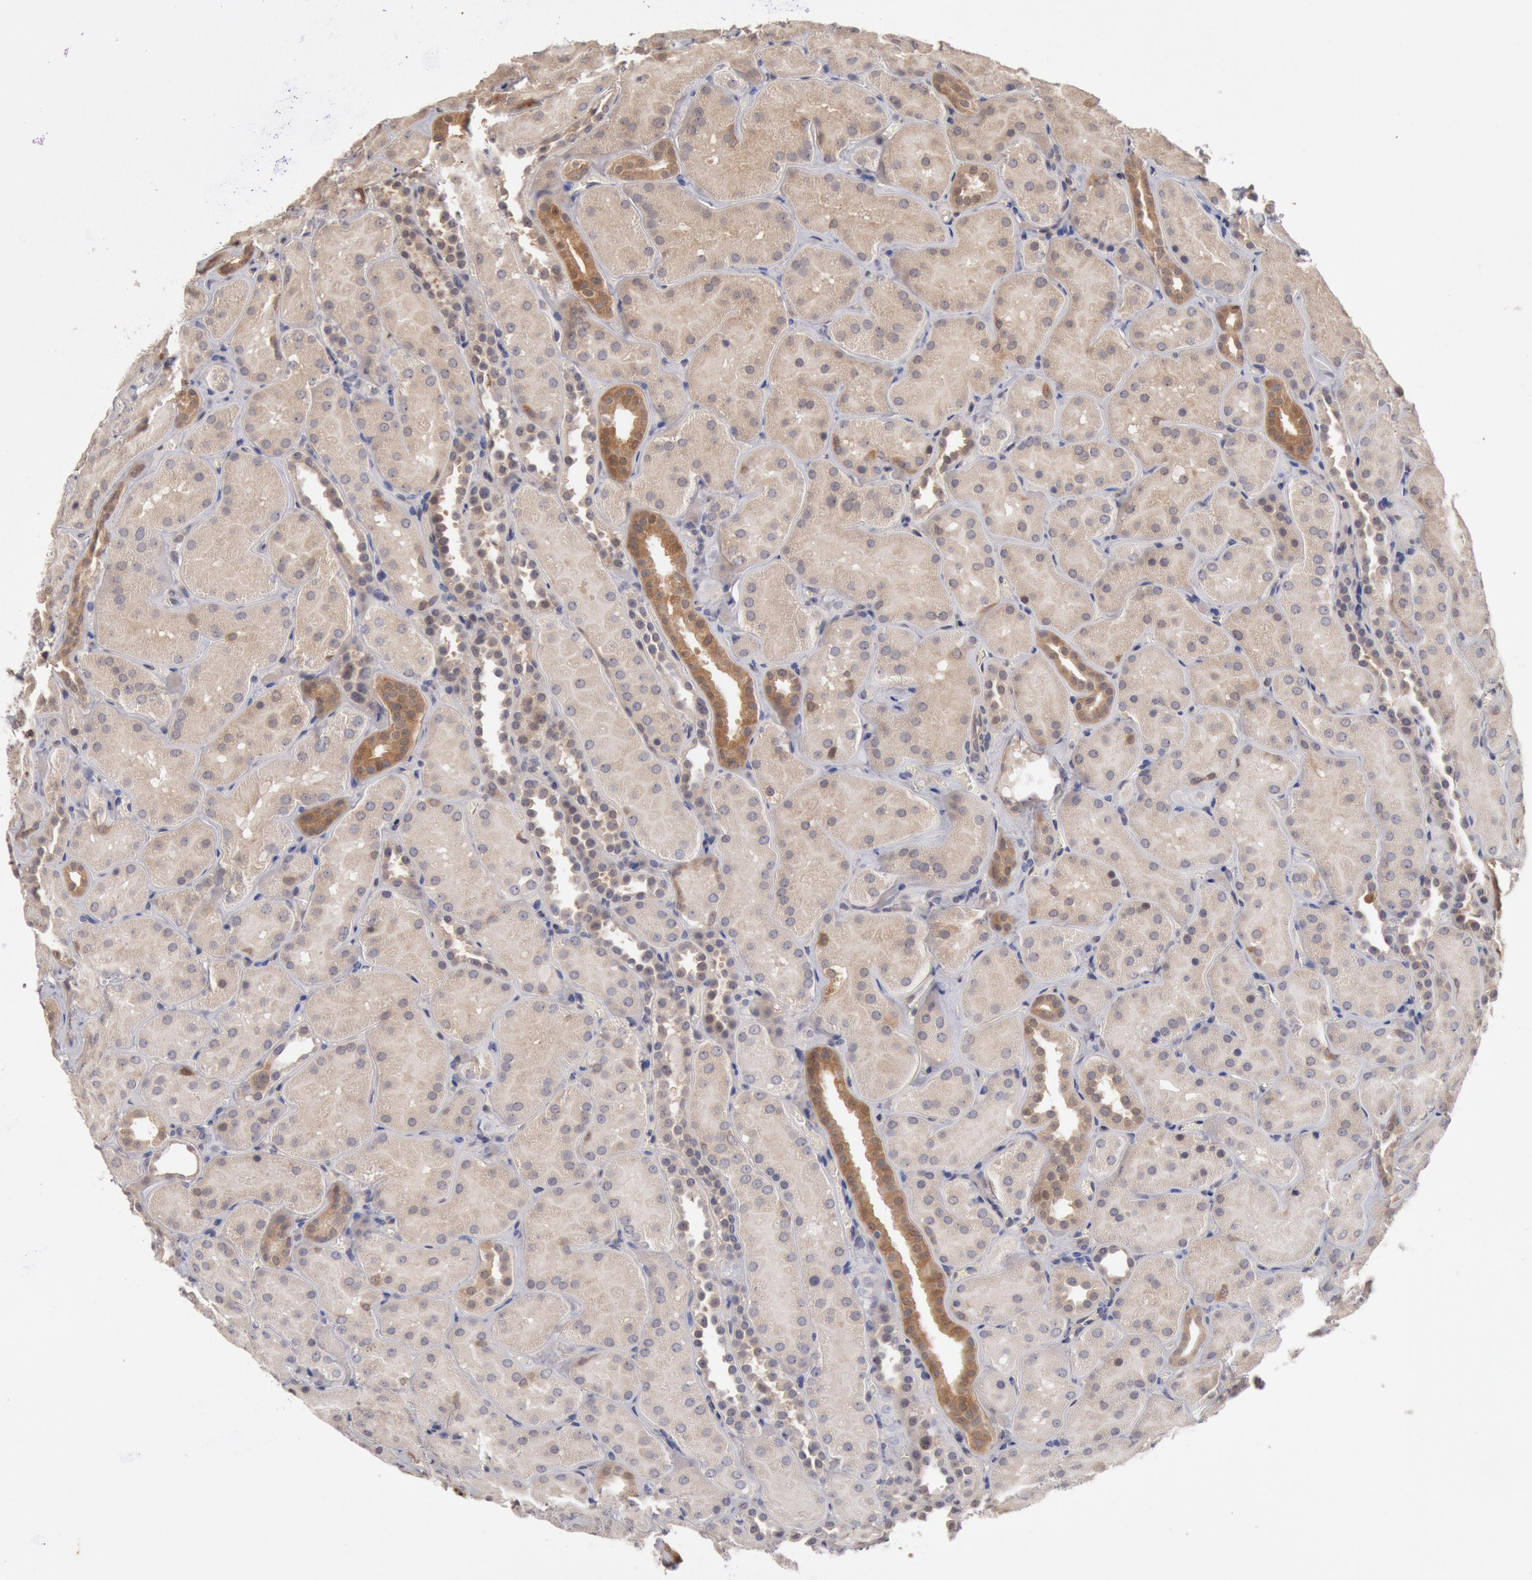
{"staining": {"intensity": "negative", "quantity": "none", "location": "none"}, "tissue": "kidney", "cell_type": "Cells in glomeruli", "image_type": "normal", "snomed": [{"axis": "morphology", "description": "Normal tissue, NOS"}, {"axis": "topography", "description": "Kidney"}], "caption": "Human kidney stained for a protein using immunohistochemistry exhibits no positivity in cells in glomeruli.", "gene": "DNAJA1", "patient": {"sex": "male", "age": 28}}